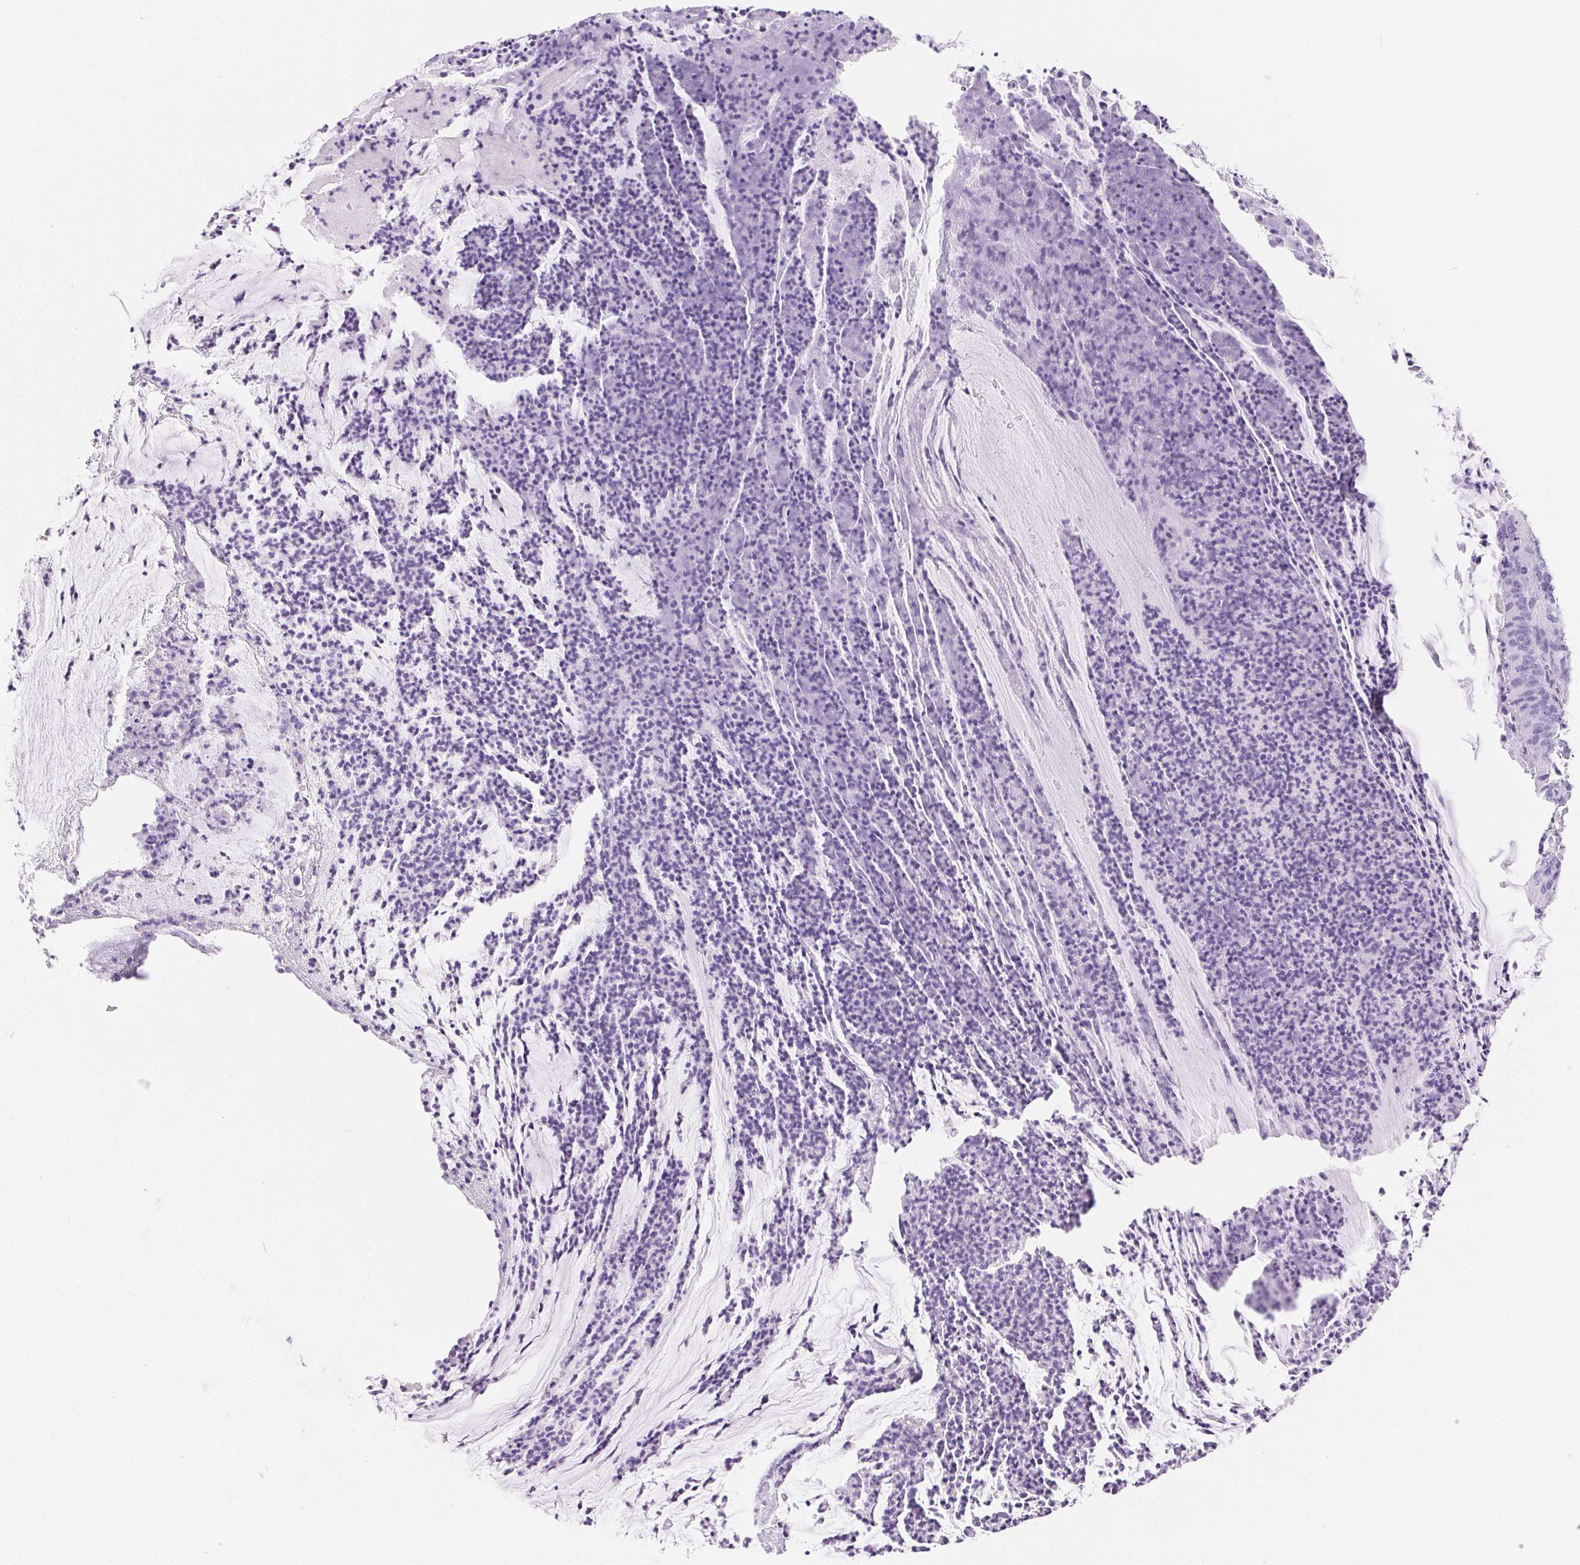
{"staining": {"intensity": "negative", "quantity": "none", "location": "none"}, "tissue": "colorectal cancer", "cell_type": "Tumor cells", "image_type": "cancer", "snomed": [{"axis": "morphology", "description": "Adenocarcinoma, NOS"}, {"axis": "topography", "description": "Colon"}], "caption": "Immunohistochemistry photomicrograph of neoplastic tissue: human adenocarcinoma (colorectal) stained with DAB (3,3'-diaminobenzidine) shows no significant protein positivity in tumor cells.", "gene": "PNLIP", "patient": {"sex": "female", "age": 78}}